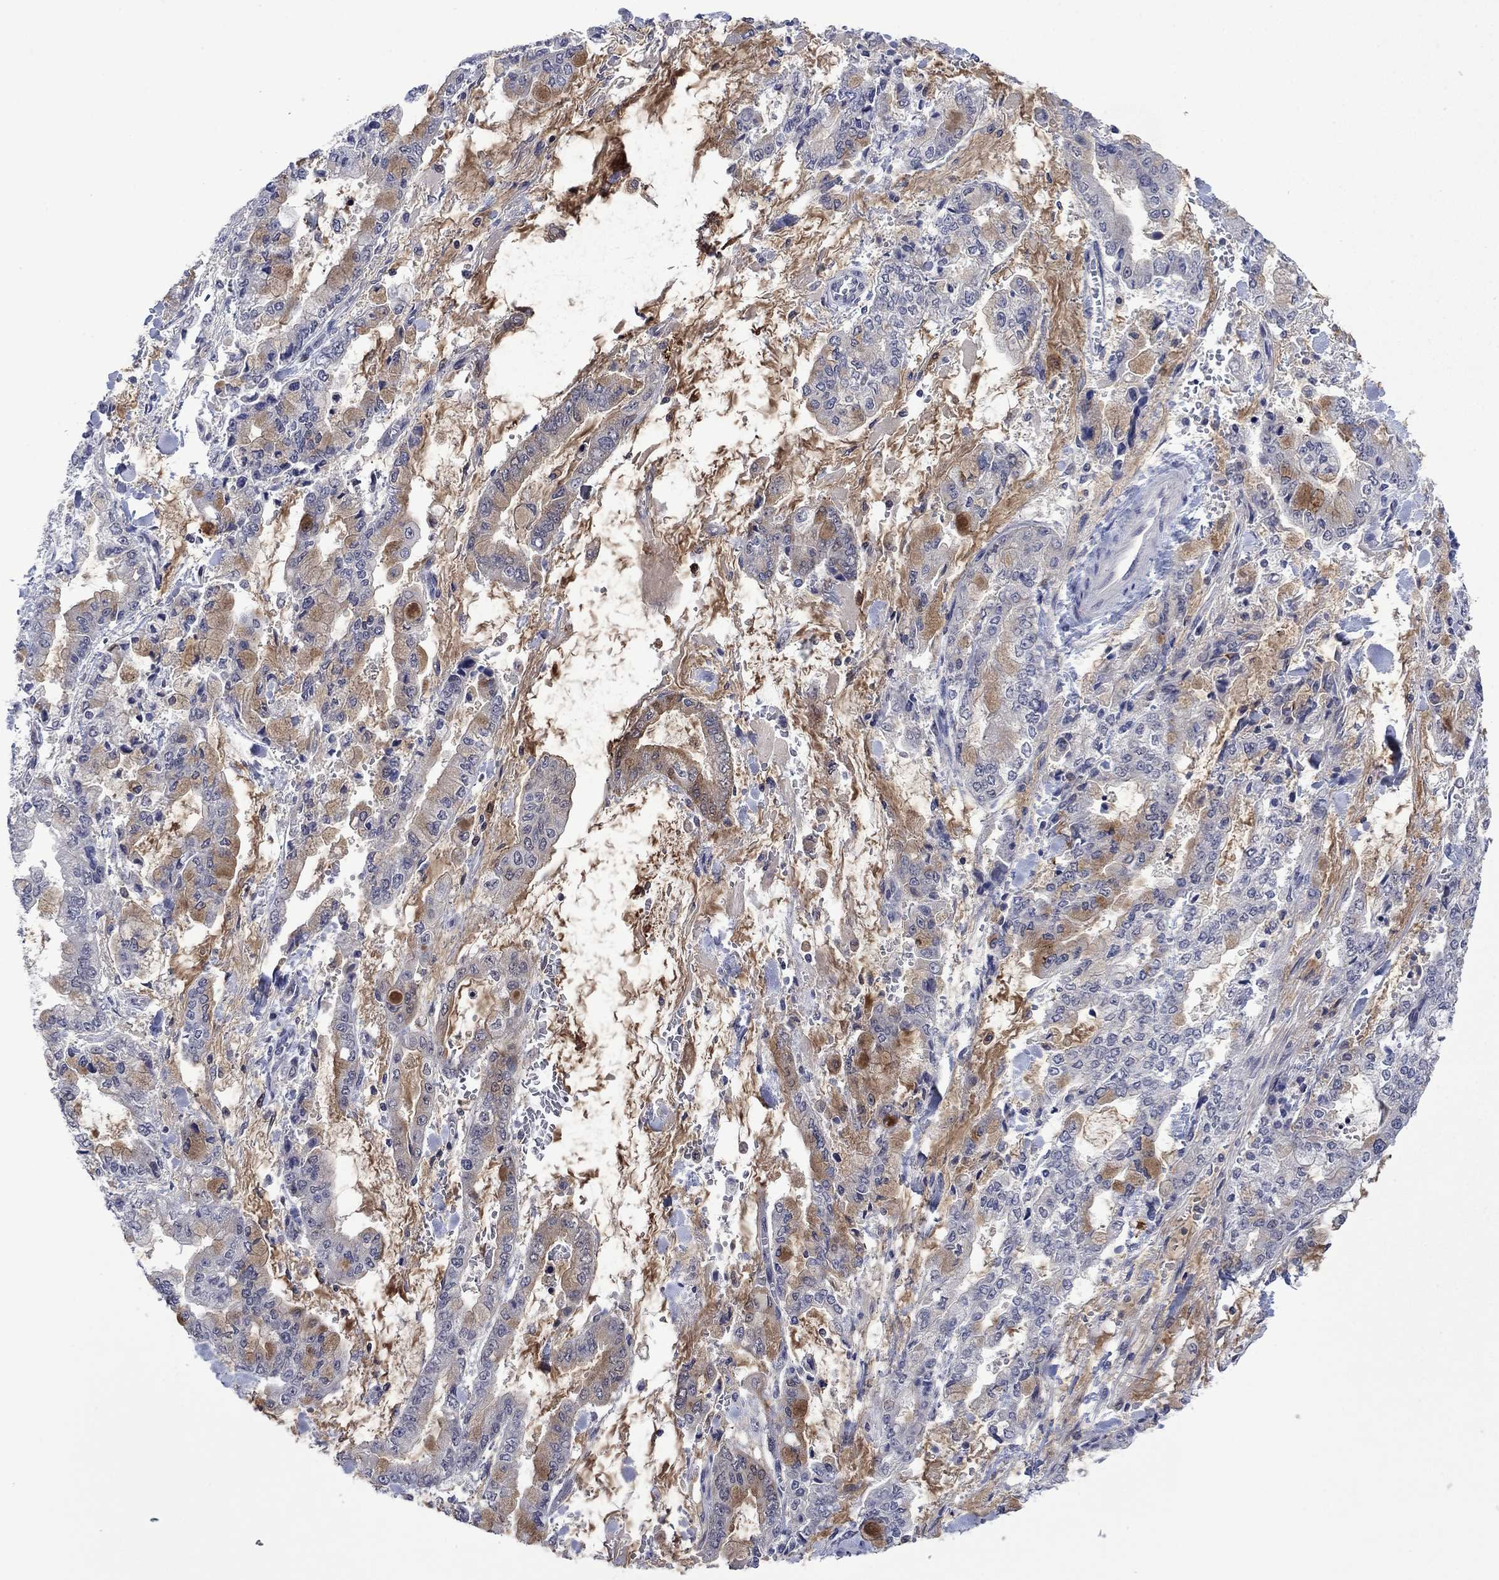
{"staining": {"intensity": "moderate", "quantity": "25%-75%", "location": "cytoplasmic/membranous"}, "tissue": "stomach cancer", "cell_type": "Tumor cells", "image_type": "cancer", "snomed": [{"axis": "morphology", "description": "Normal tissue, NOS"}, {"axis": "morphology", "description": "Adenocarcinoma, NOS"}, {"axis": "topography", "description": "Stomach, upper"}, {"axis": "topography", "description": "Stomach"}], "caption": "Immunohistochemical staining of adenocarcinoma (stomach) reveals moderate cytoplasmic/membranous protein staining in about 25%-75% of tumor cells. The protein is shown in brown color, while the nuclei are stained blue.", "gene": "AGL", "patient": {"sex": "male", "age": 76}}